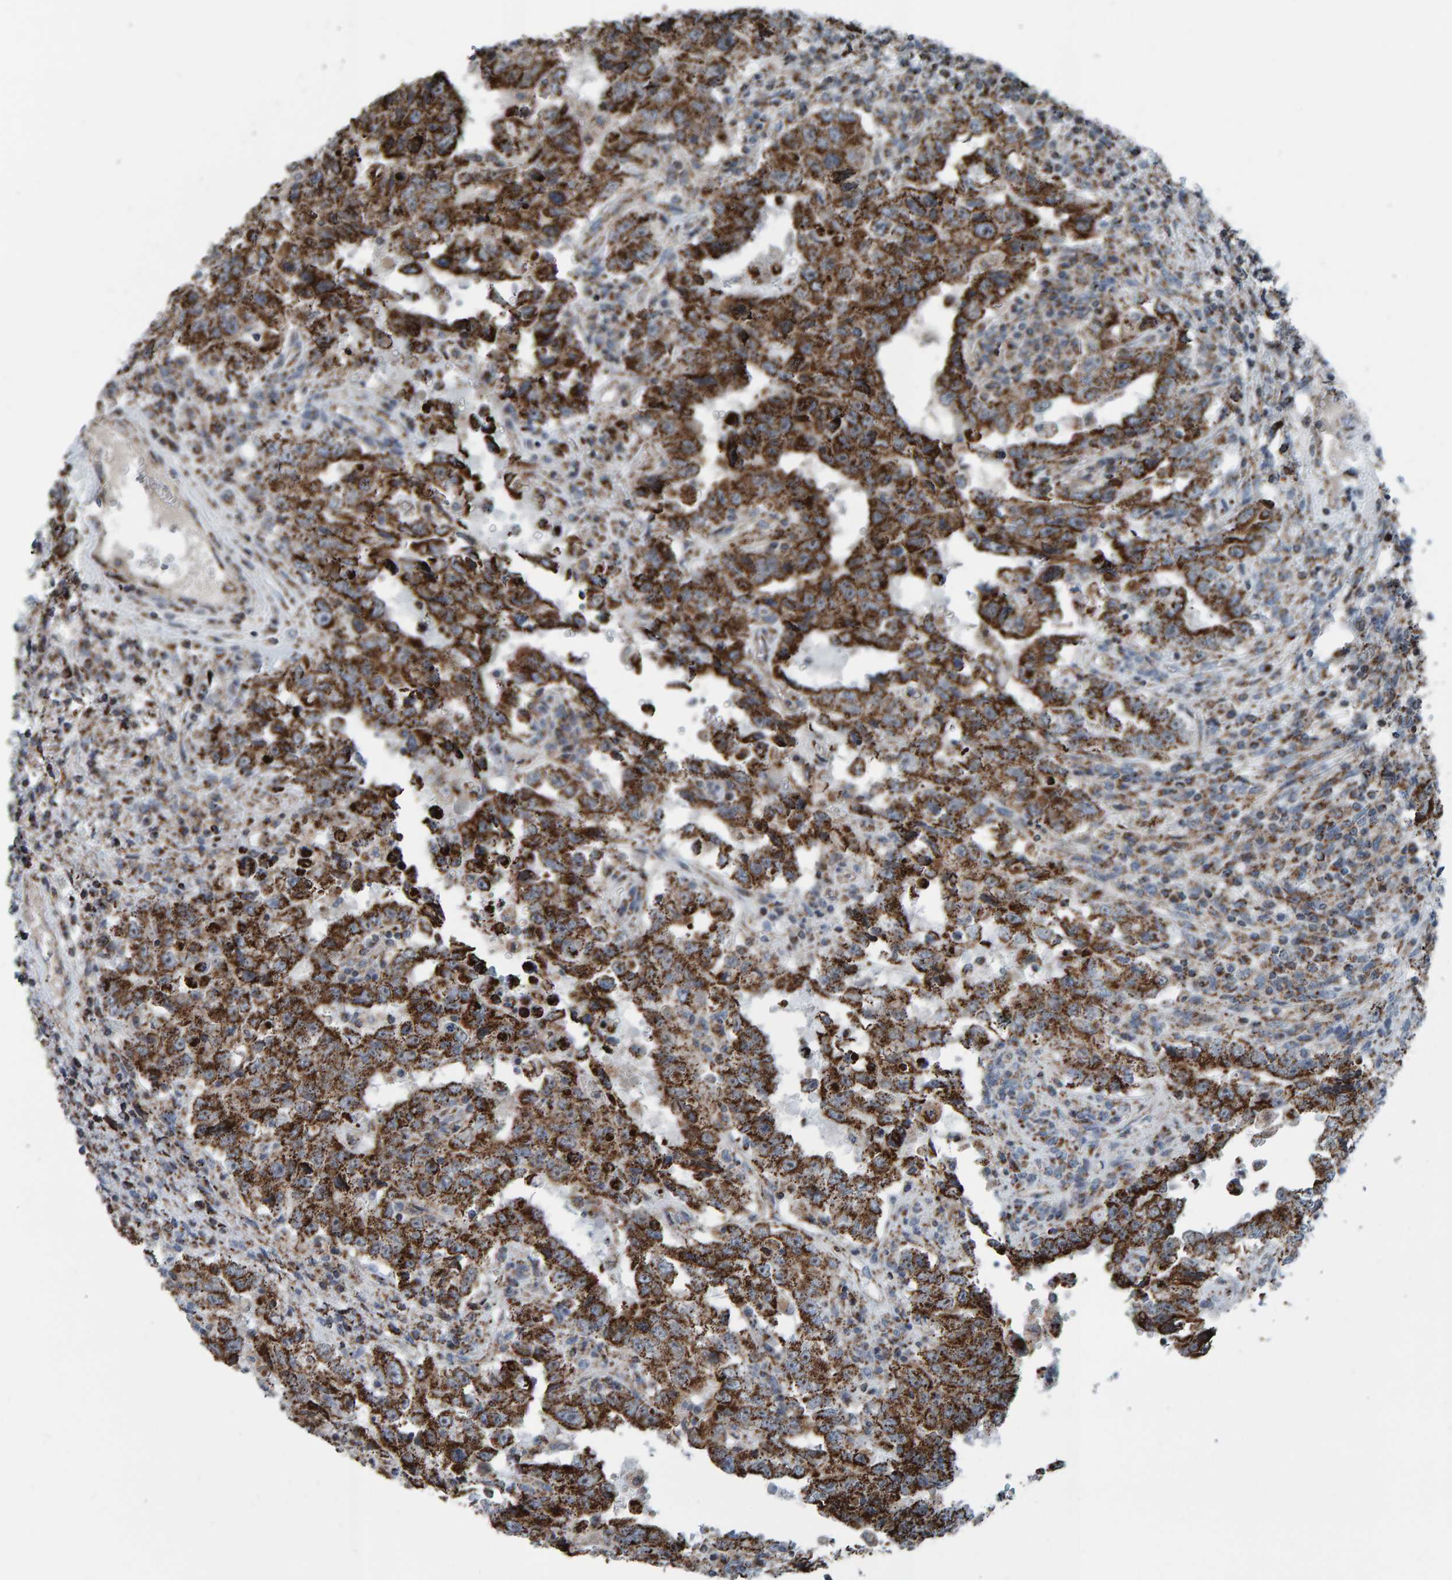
{"staining": {"intensity": "strong", "quantity": ">75%", "location": "cytoplasmic/membranous"}, "tissue": "testis cancer", "cell_type": "Tumor cells", "image_type": "cancer", "snomed": [{"axis": "morphology", "description": "Carcinoma, Embryonal, NOS"}, {"axis": "topography", "description": "Testis"}], "caption": "This is an image of IHC staining of testis cancer, which shows strong positivity in the cytoplasmic/membranous of tumor cells.", "gene": "ZNF48", "patient": {"sex": "male", "age": 26}}